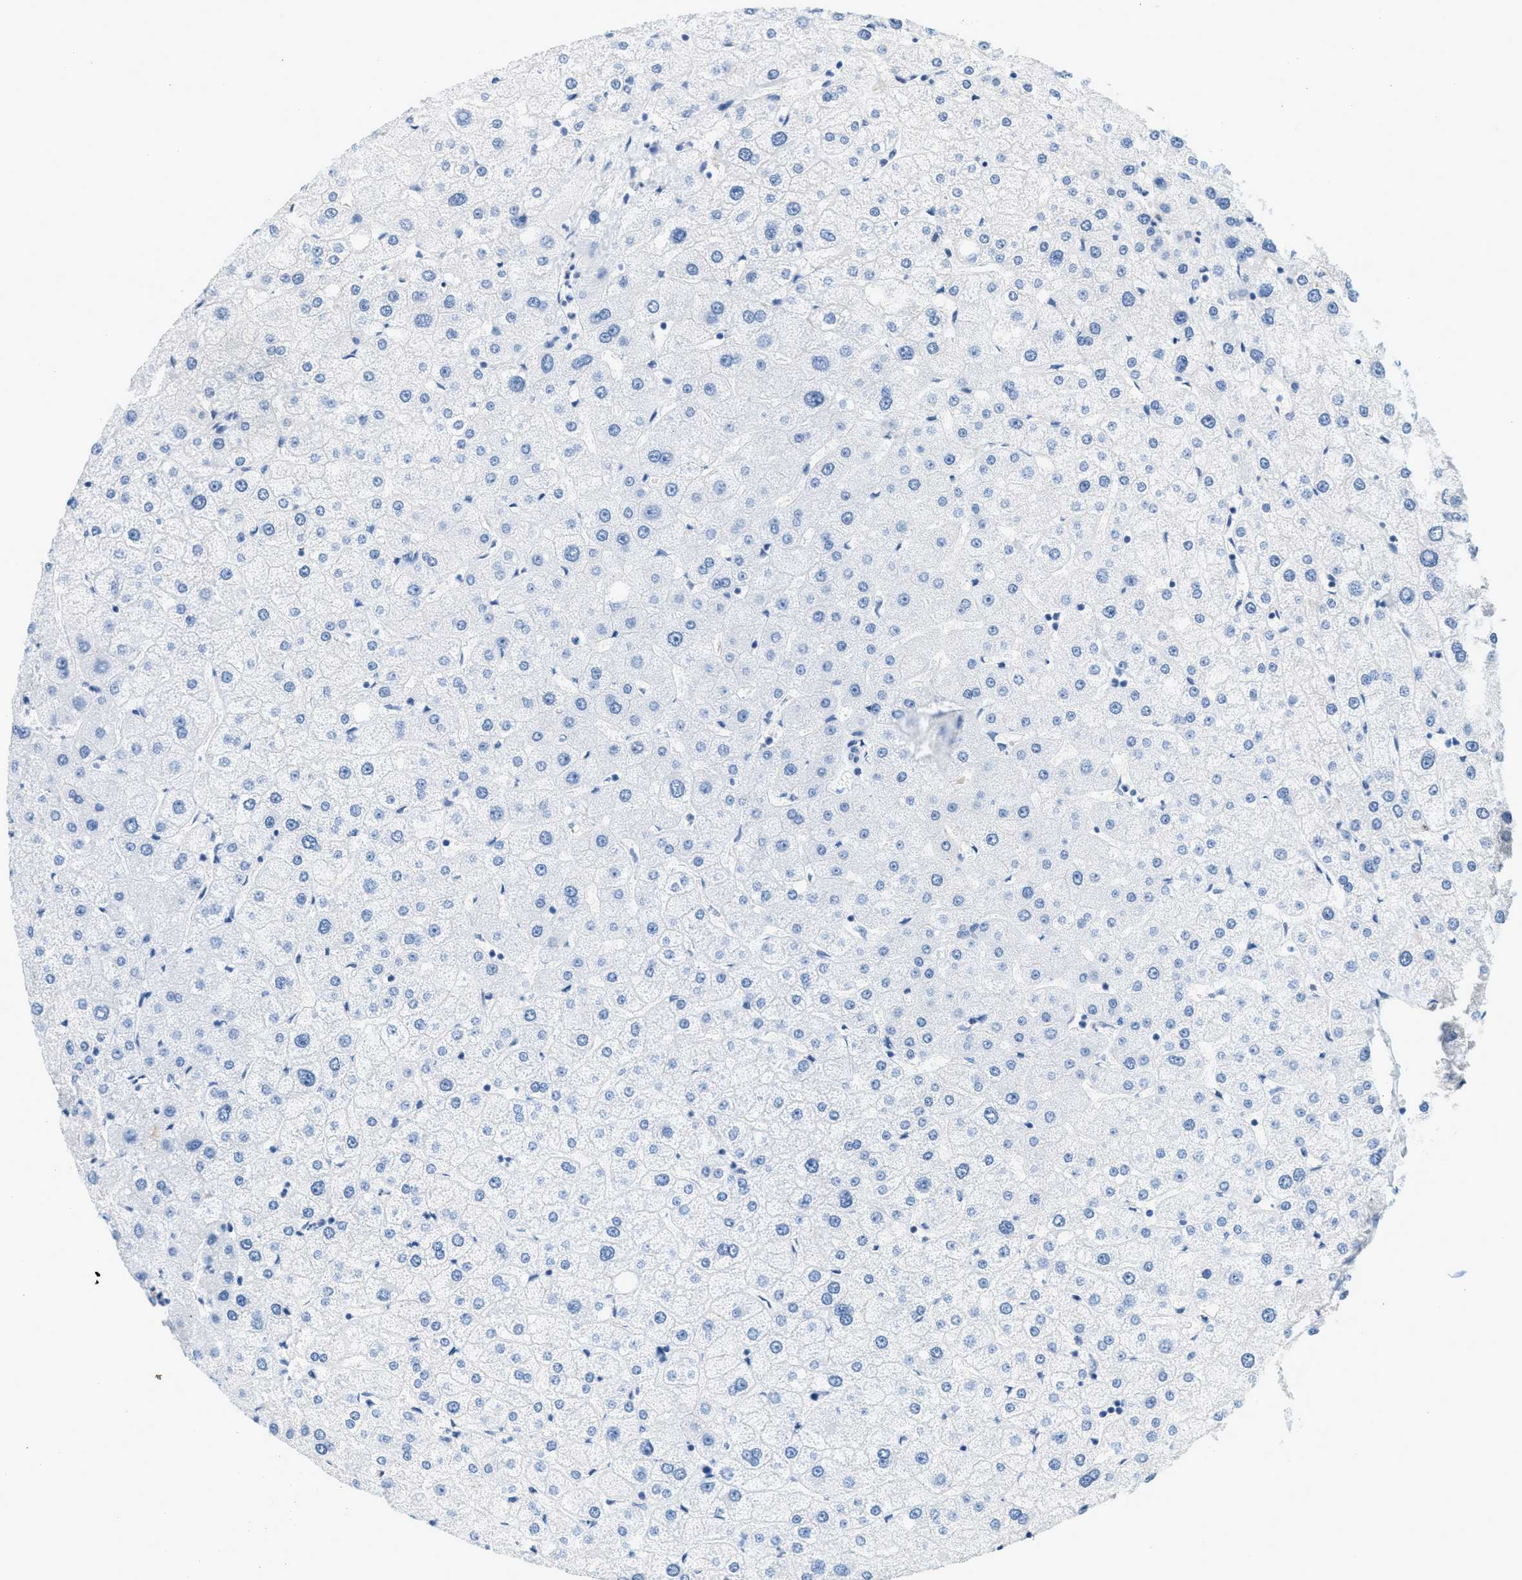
{"staining": {"intensity": "negative", "quantity": "none", "location": "none"}, "tissue": "liver", "cell_type": "Hepatocytes", "image_type": "normal", "snomed": [{"axis": "morphology", "description": "Normal tissue, NOS"}, {"axis": "topography", "description": "Liver"}], "caption": "High power microscopy photomicrograph of an immunohistochemistry histopathology image of benign liver, revealing no significant expression in hepatocytes.", "gene": "CYP4X1", "patient": {"sex": "male", "age": 73}}